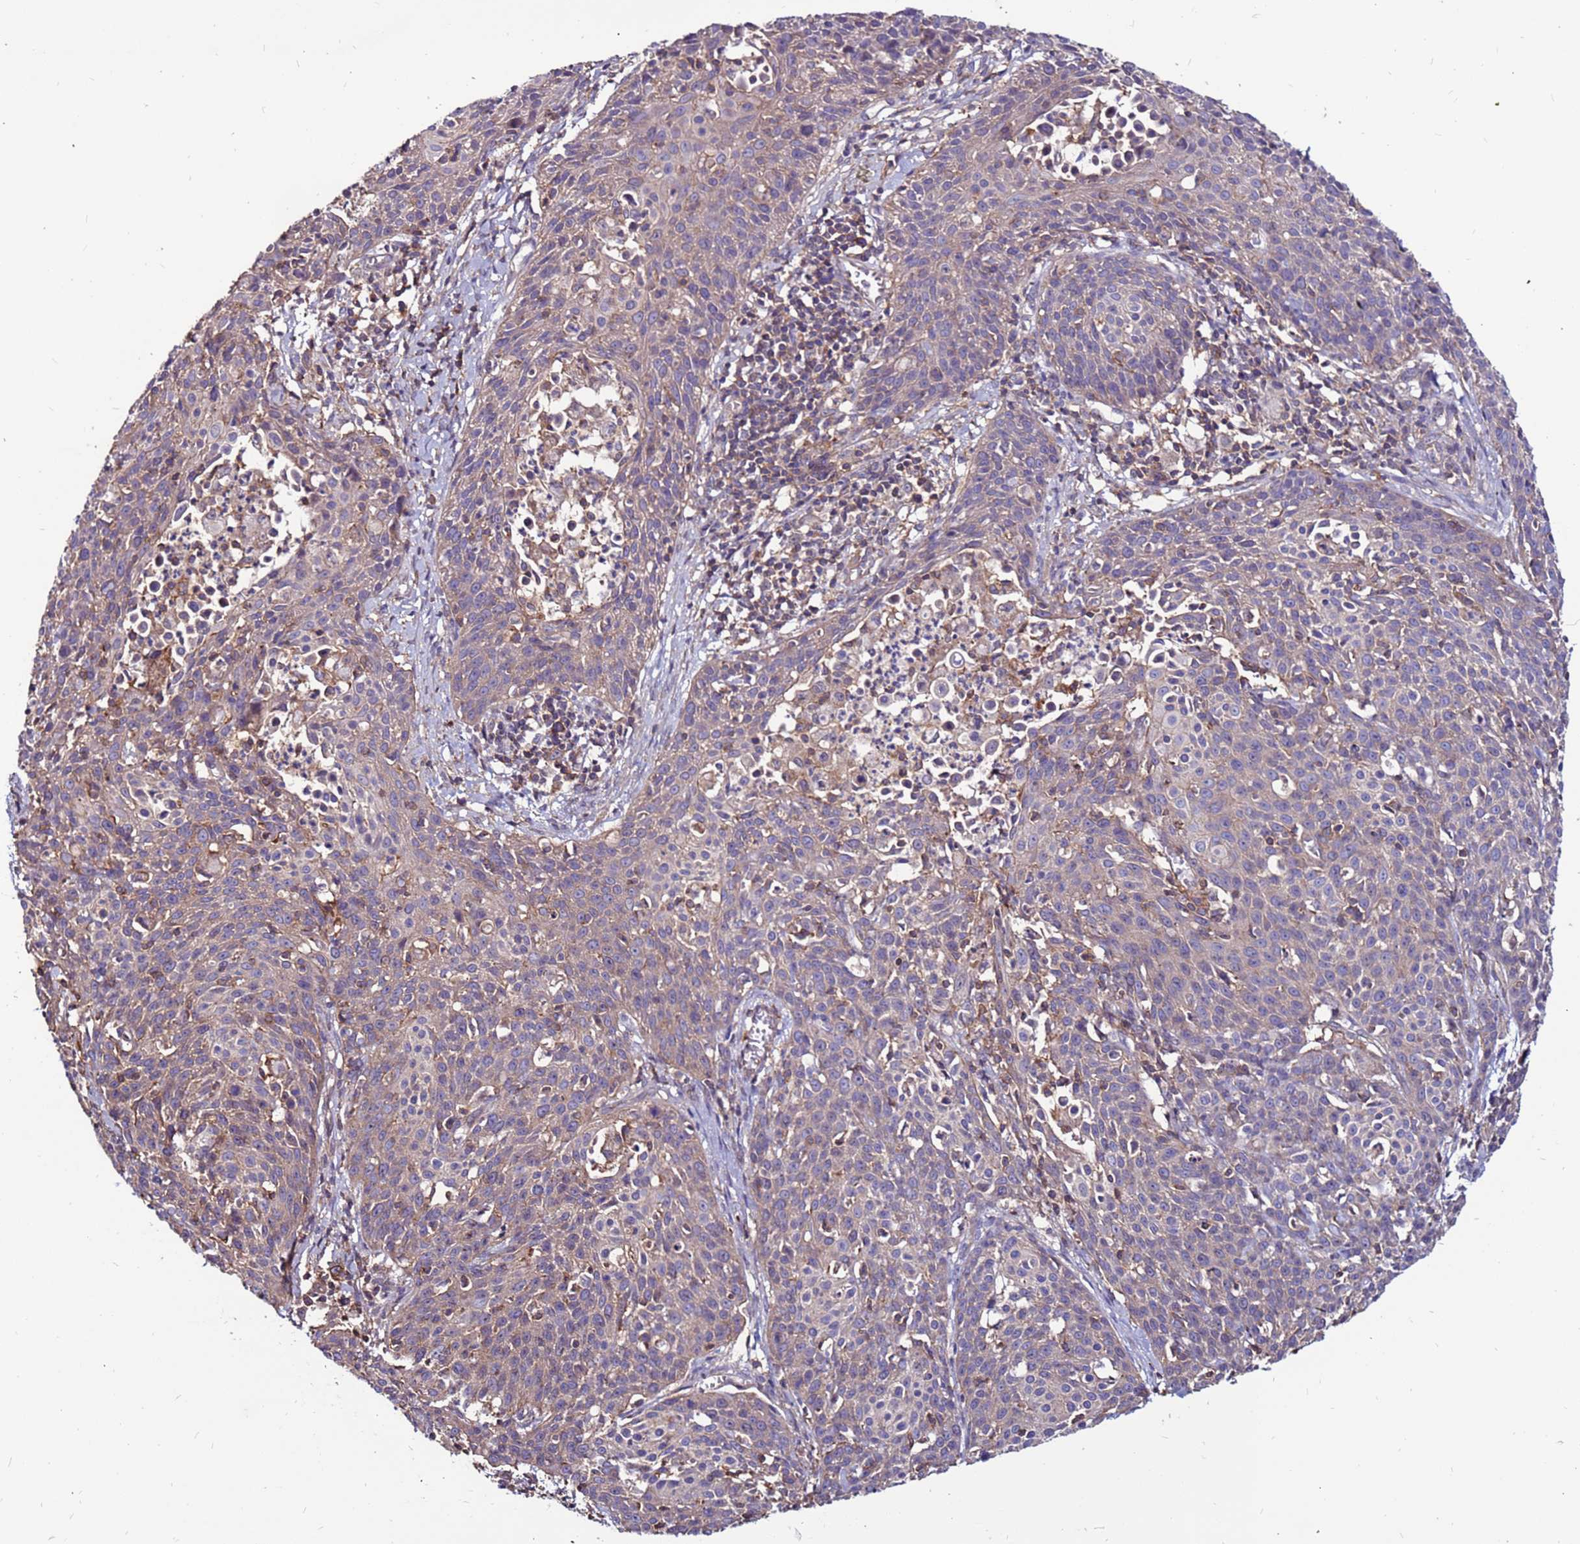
{"staining": {"intensity": "weak", "quantity": "<25%", "location": "cytoplasmic/membranous"}, "tissue": "cervical cancer", "cell_type": "Tumor cells", "image_type": "cancer", "snomed": [{"axis": "morphology", "description": "Squamous cell carcinoma, NOS"}, {"axis": "topography", "description": "Cervix"}], "caption": "The photomicrograph demonstrates no staining of tumor cells in squamous cell carcinoma (cervical). (IHC, brightfield microscopy, high magnification).", "gene": "NRN1L", "patient": {"sex": "female", "age": 38}}